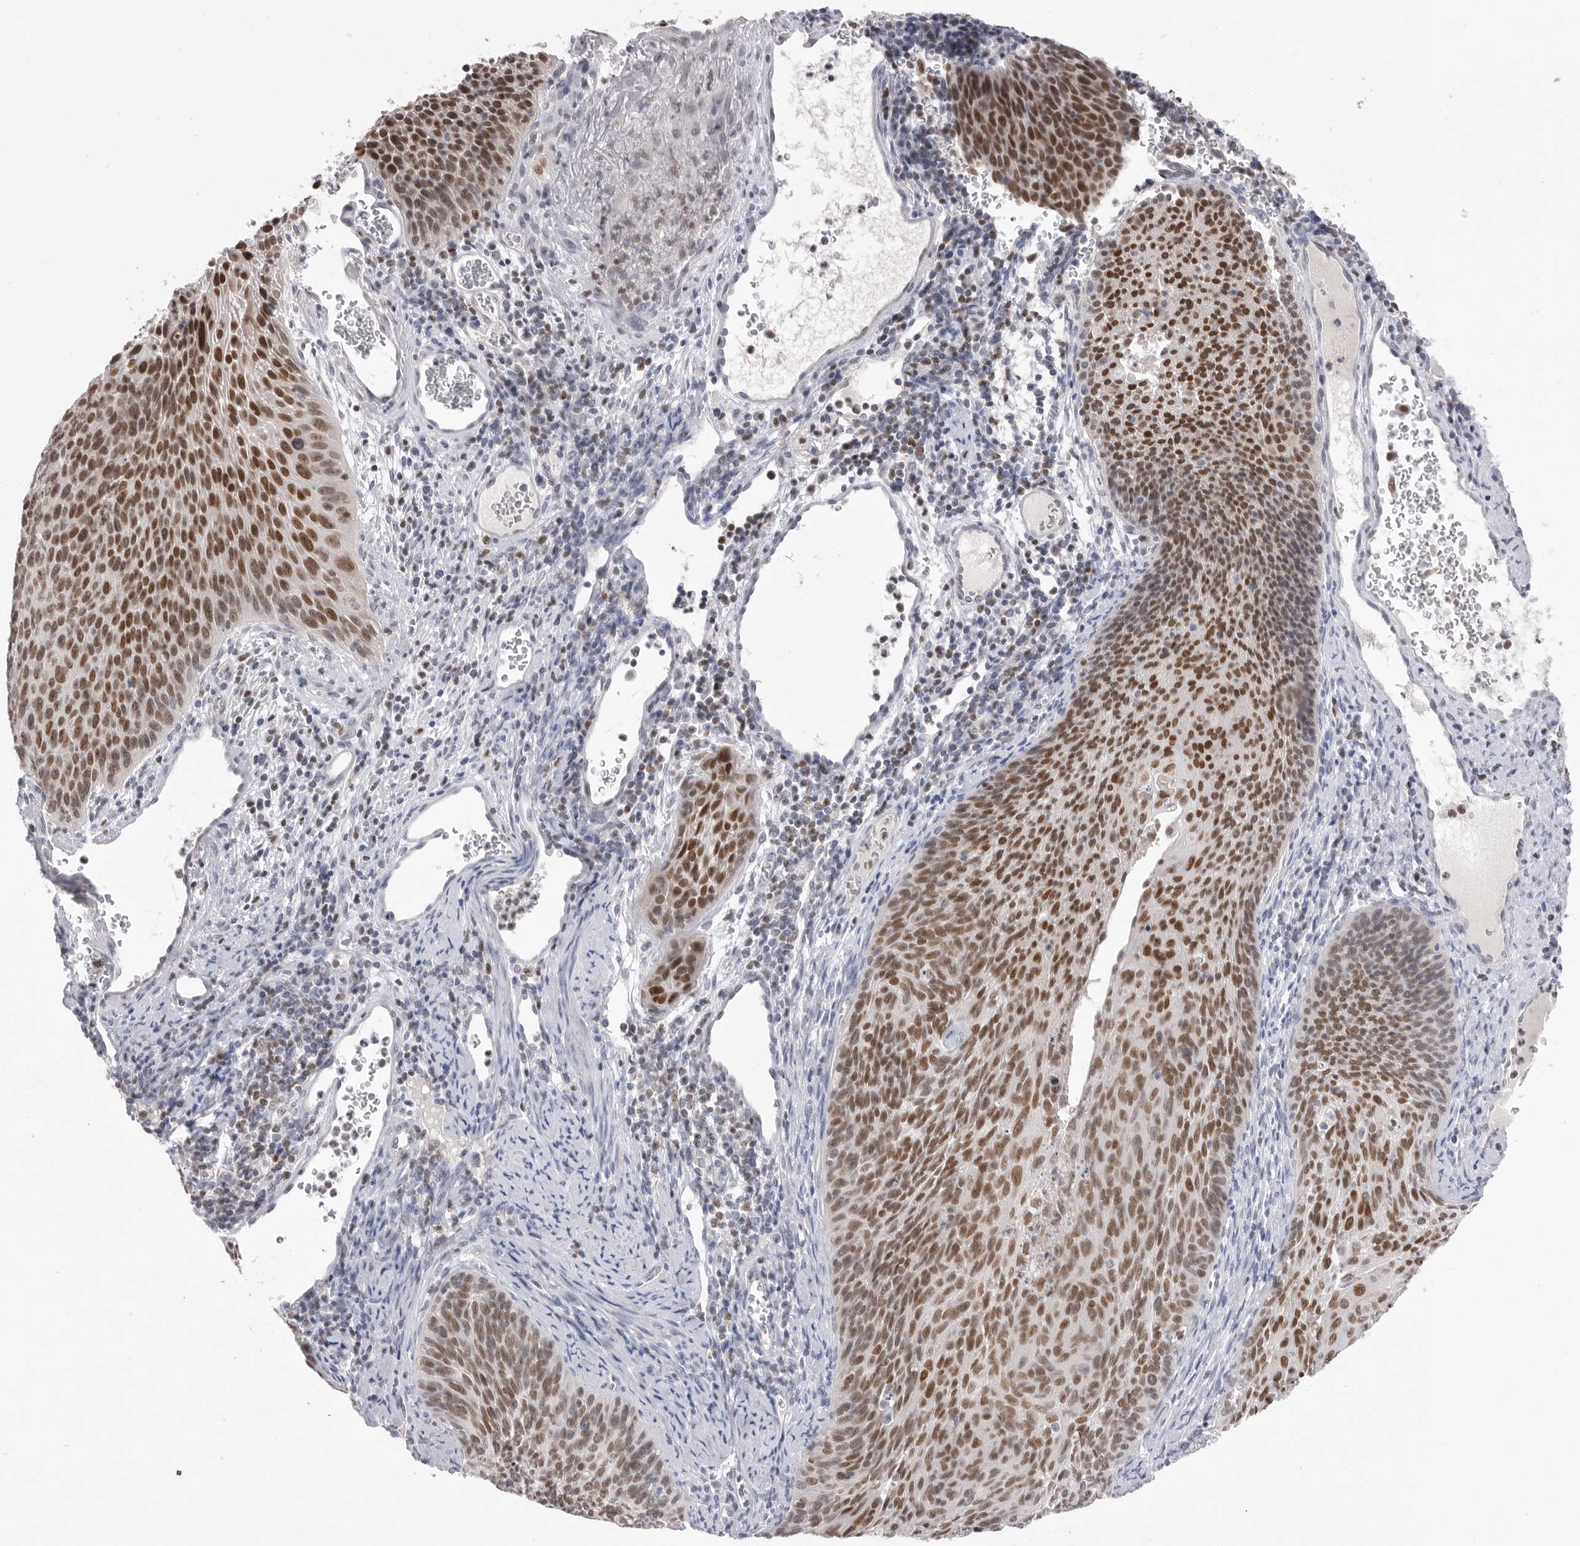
{"staining": {"intensity": "moderate", "quantity": ">75%", "location": "nuclear"}, "tissue": "cervical cancer", "cell_type": "Tumor cells", "image_type": "cancer", "snomed": [{"axis": "morphology", "description": "Squamous cell carcinoma, NOS"}, {"axis": "topography", "description": "Cervix"}], "caption": "A medium amount of moderate nuclear positivity is seen in about >75% of tumor cells in cervical cancer (squamous cell carcinoma) tissue. Nuclei are stained in blue.", "gene": "ZBTB7B", "patient": {"sex": "female", "age": 55}}